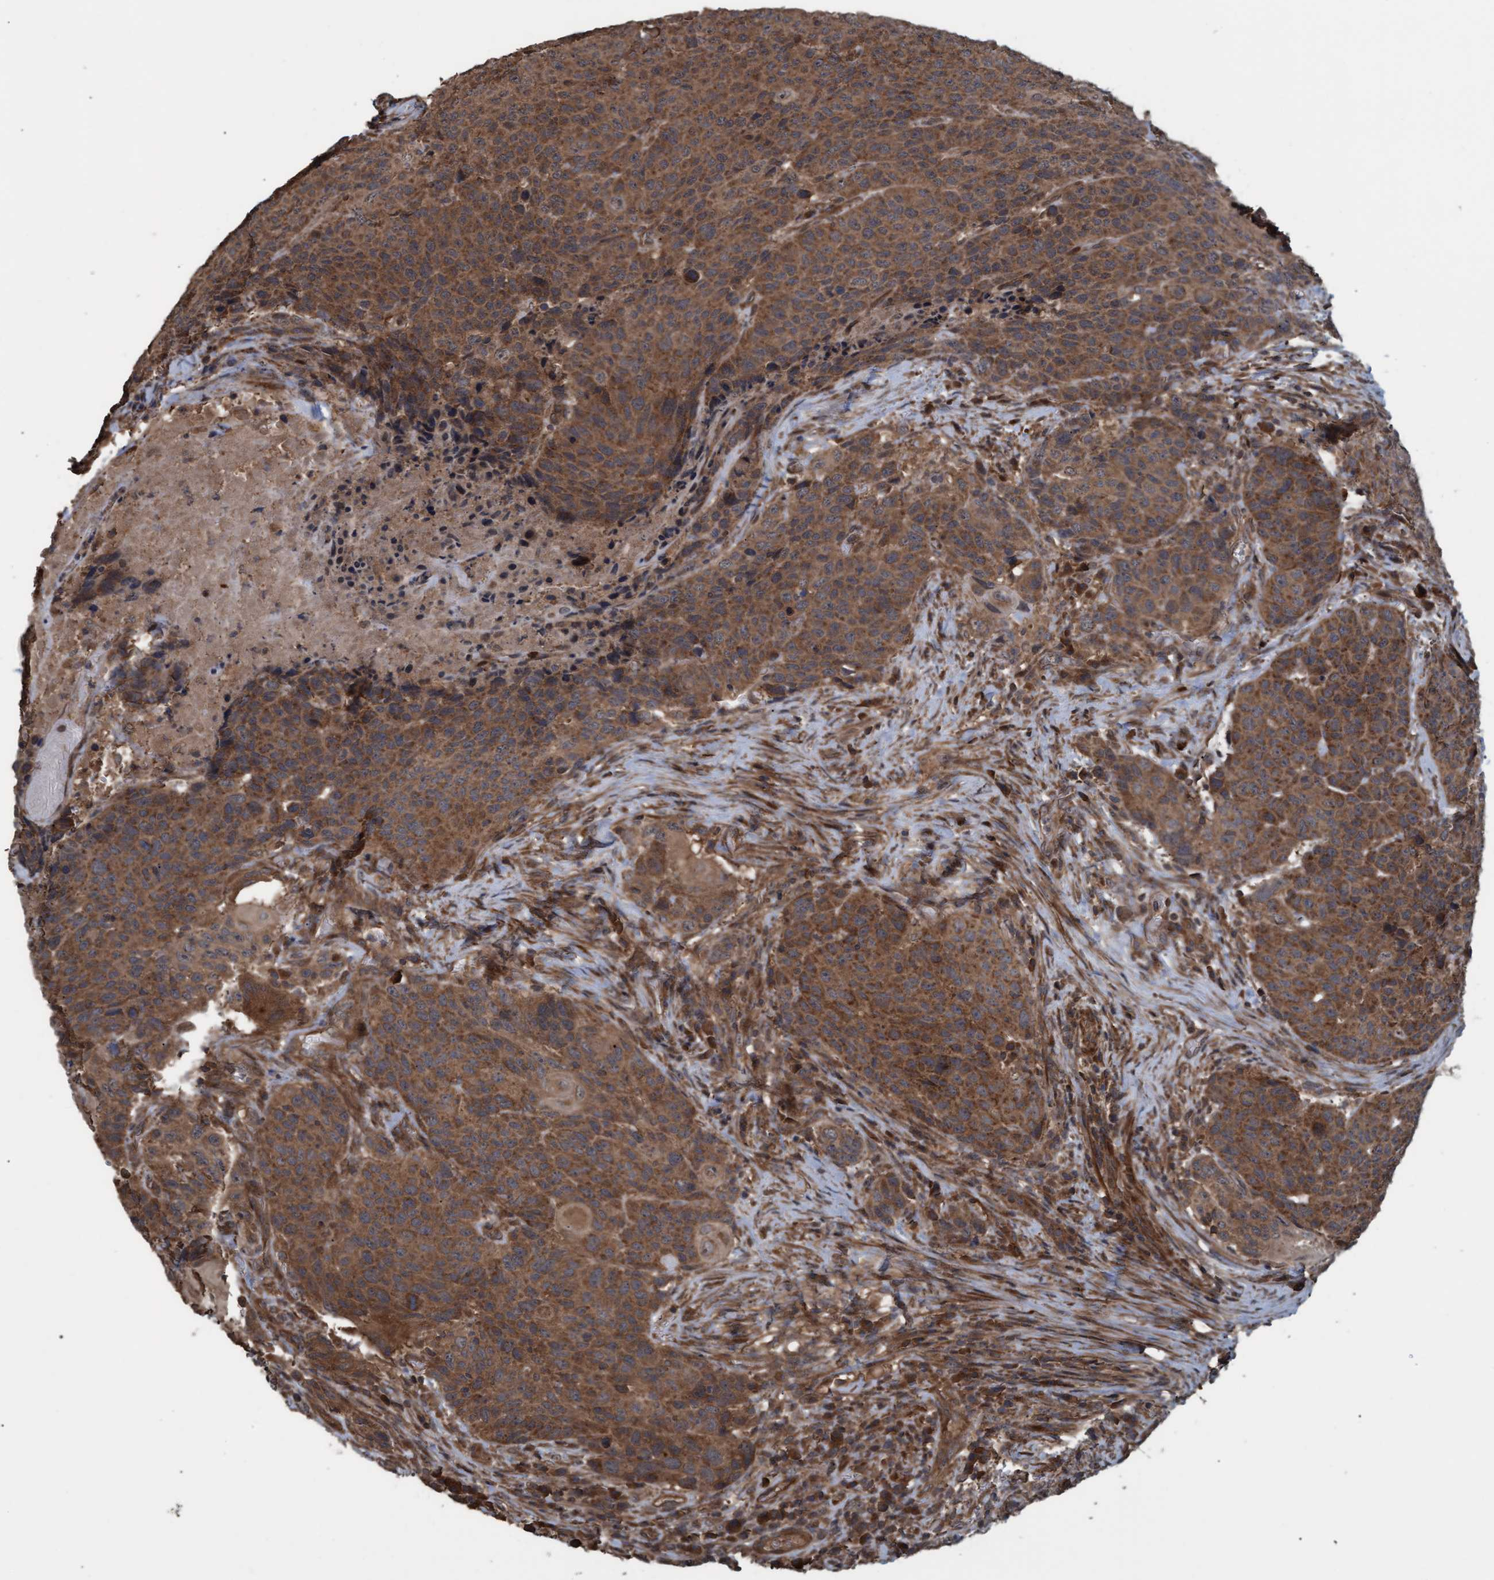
{"staining": {"intensity": "strong", "quantity": ">75%", "location": "cytoplasmic/membranous"}, "tissue": "head and neck cancer", "cell_type": "Tumor cells", "image_type": "cancer", "snomed": [{"axis": "morphology", "description": "Squamous cell carcinoma, NOS"}, {"axis": "topography", "description": "Head-Neck"}], "caption": "Approximately >75% of tumor cells in human head and neck cancer exhibit strong cytoplasmic/membranous protein positivity as visualized by brown immunohistochemical staining.", "gene": "GGT6", "patient": {"sex": "male", "age": 66}}